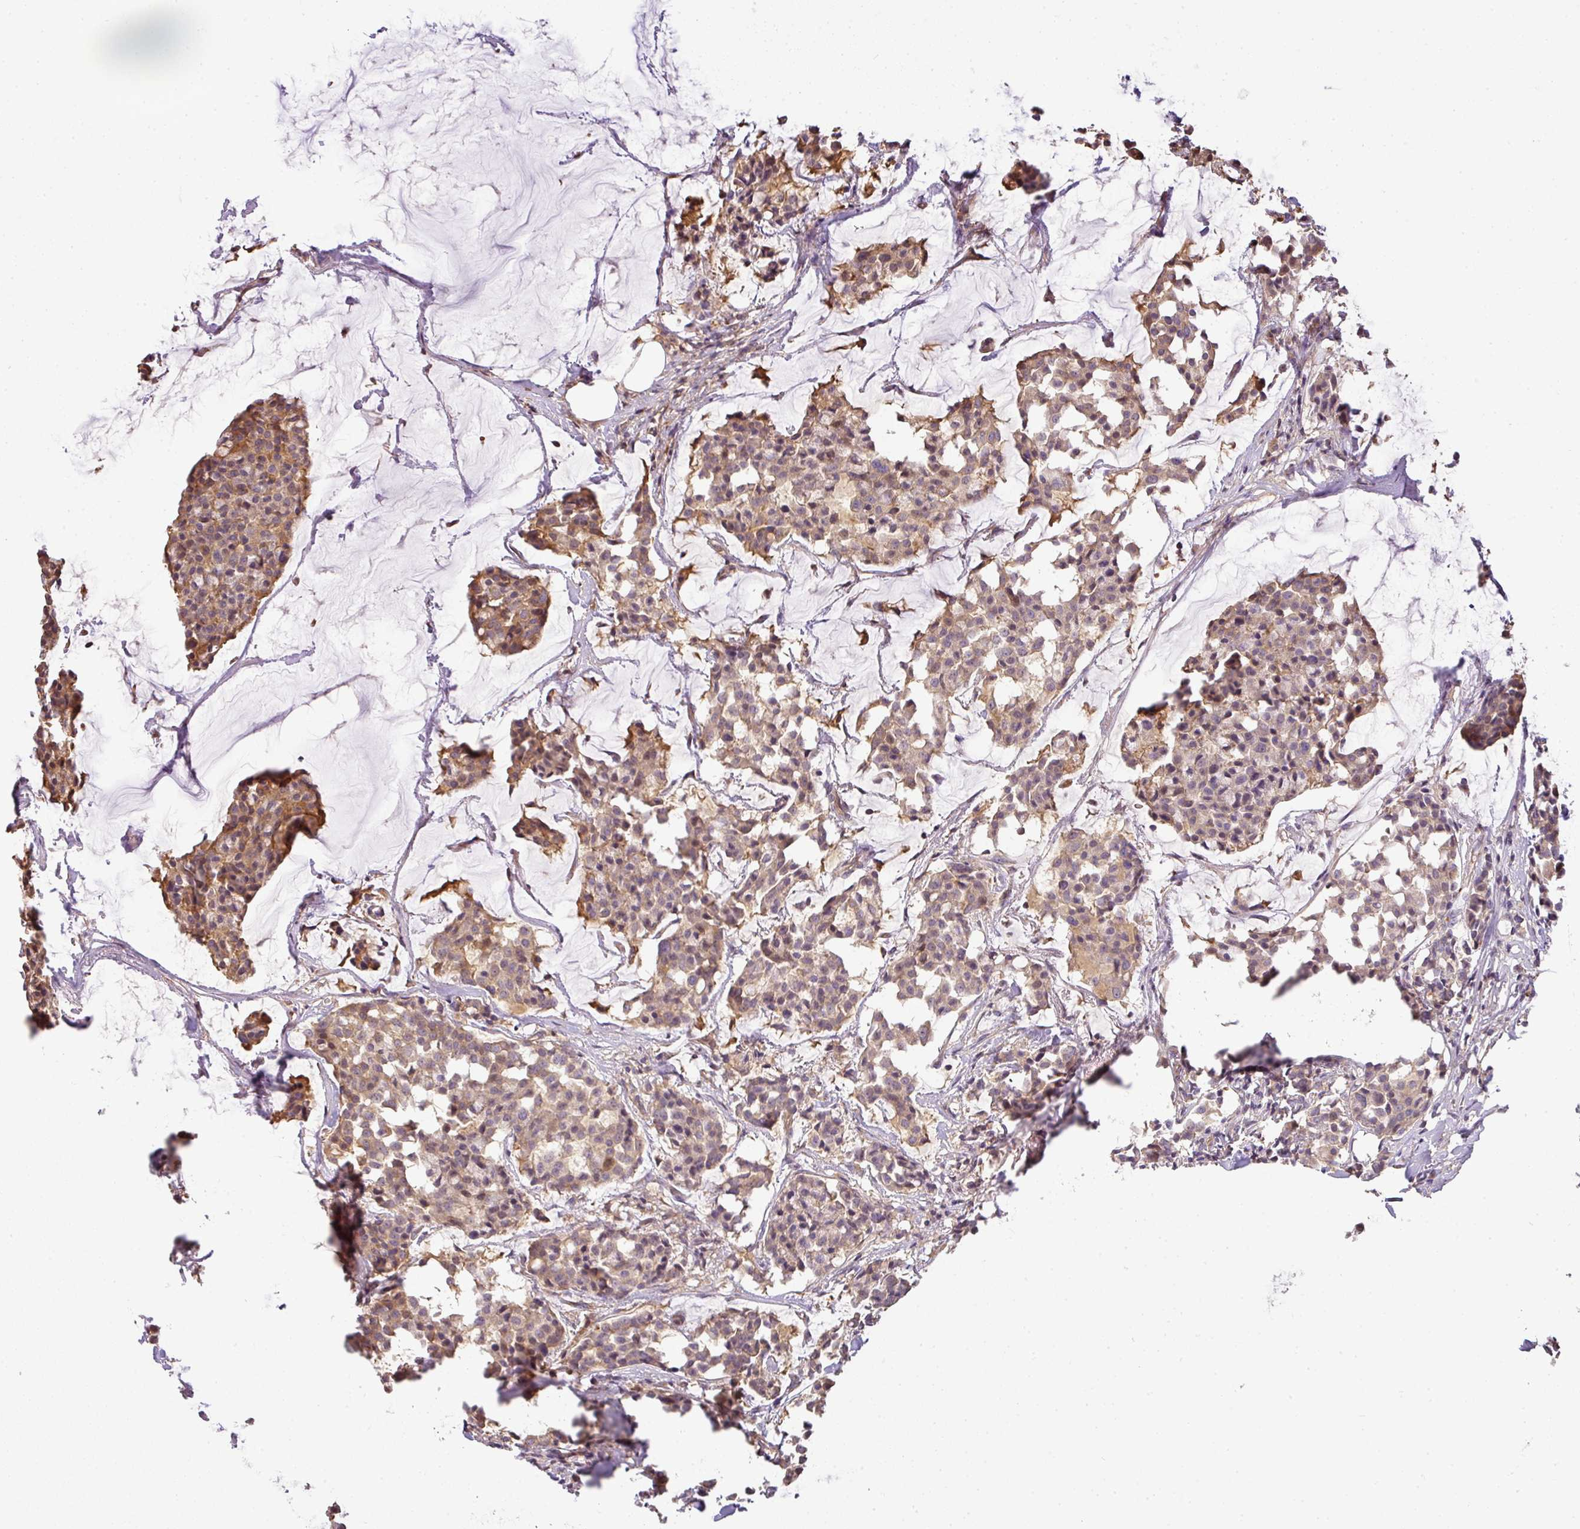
{"staining": {"intensity": "moderate", "quantity": ">75%", "location": "cytoplasmic/membranous"}, "tissue": "breast cancer", "cell_type": "Tumor cells", "image_type": "cancer", "snomed": [{"axis": "morphology", "description": "Duct carcinoma"}, {"axis": "topography", "description": "Breast"}], "caption": "IHC of human breast intraductal carcinoma demonstrates medium levels of moderate cytoplasmic/membranous staining in approximately >75% of tumor cells. (DAB = brown stain, brightfield microscopy at high magnification).", "gene": "TCL1B", "patient": {"sex": "female", "age": 93}}